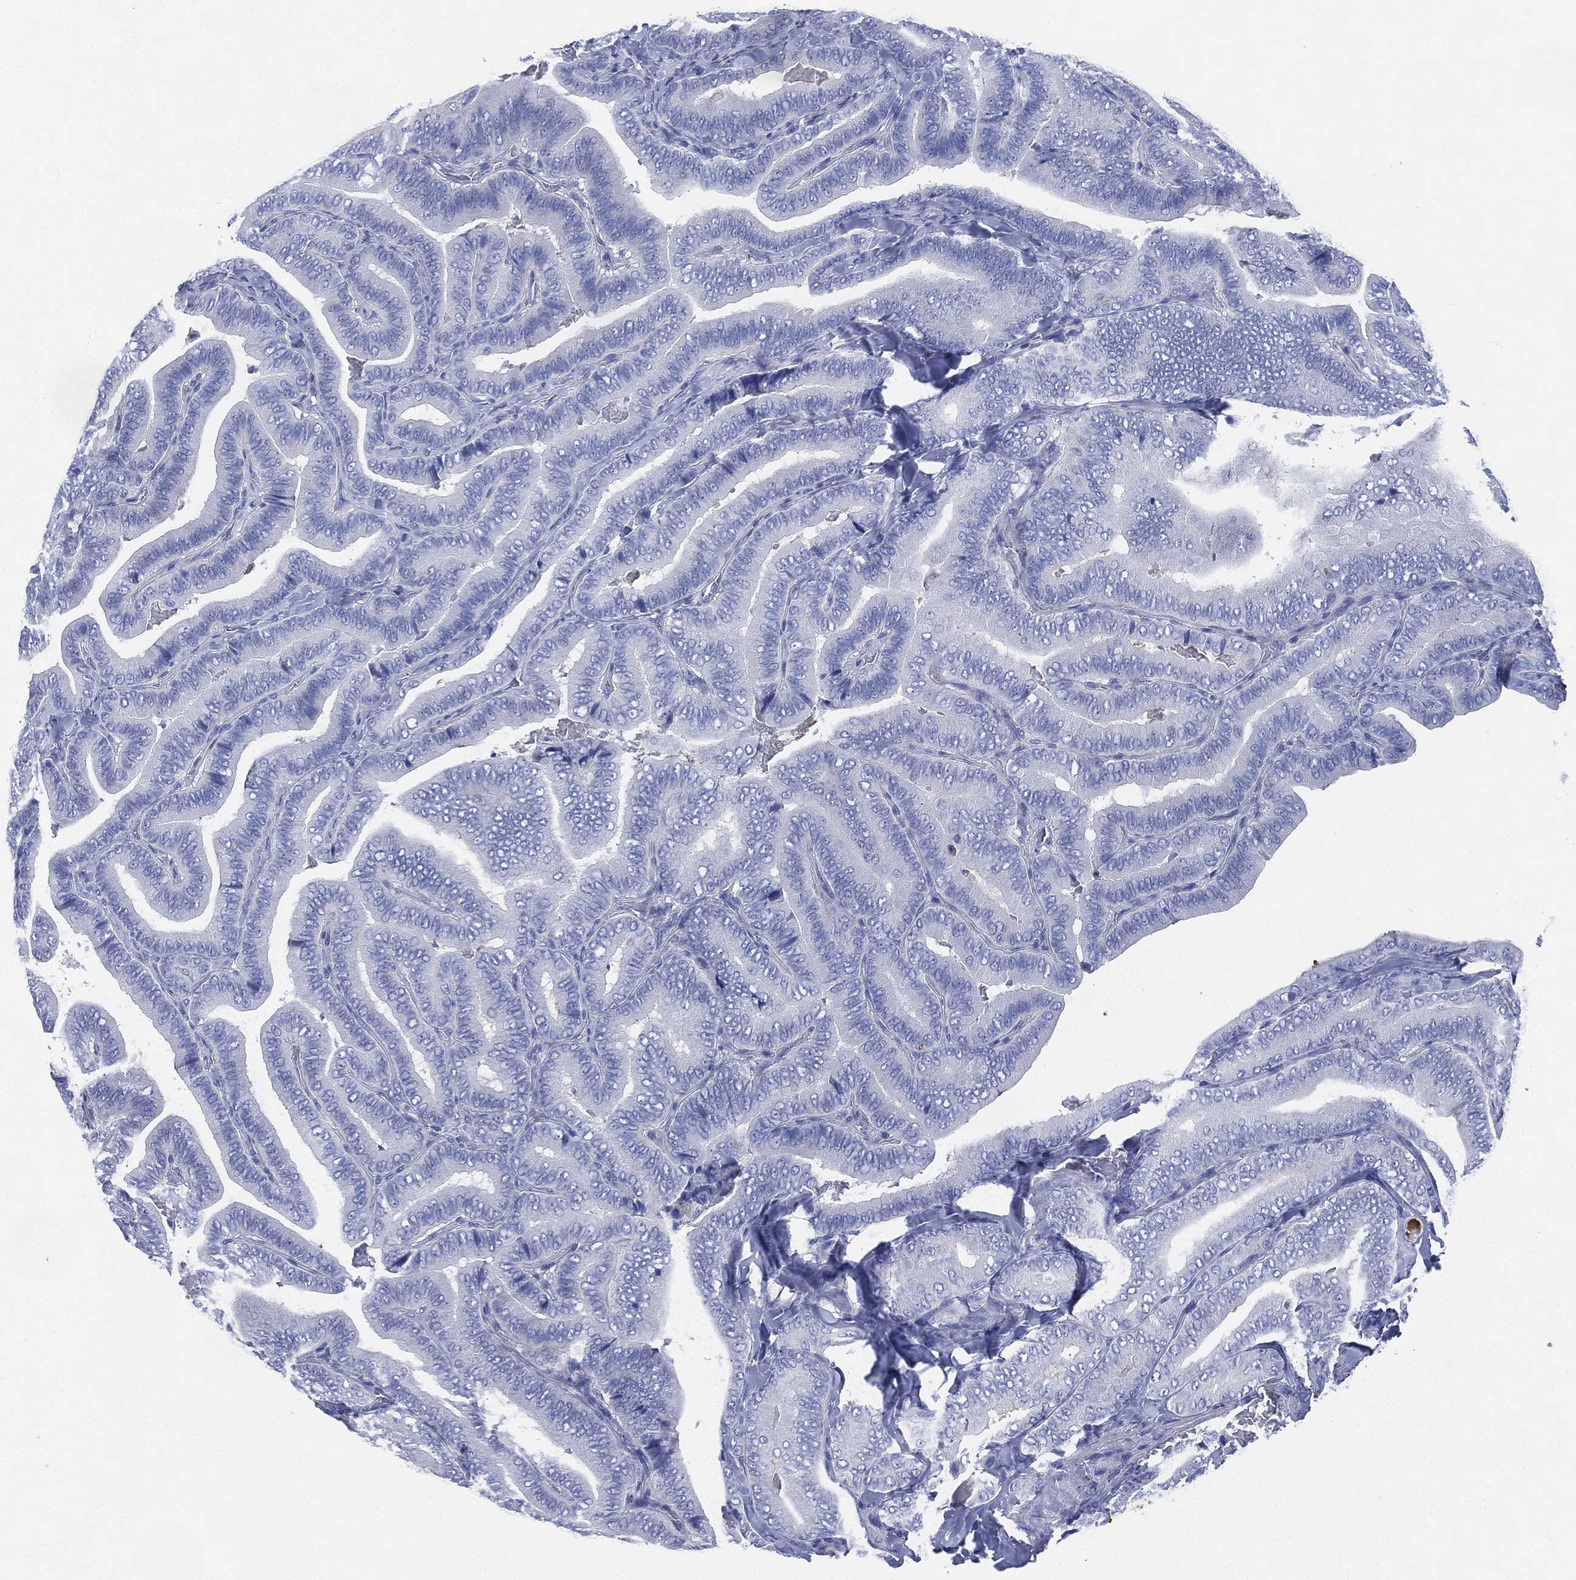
{"staining": {"intensity": "negative", "quantity": "none", "location": "none"}, "tissue": "thyroid cancer", "cell_type": "Tumor cells", "image_type": "cancer", "snomed": [{"axis": "morphology", "description": "Papillary adenocarcinoma, NOS"}, {"axis": "topography", "description": "Thyroid gland"}], "caption": "IHC histopathology image of human thyroid cancer (papillary adenocarcinoma) stained for a protein (brown), which demonstrates no expression in tumor cells.", "gene": "CCDC70", "patient": {"sex": "male", "age": 61}}